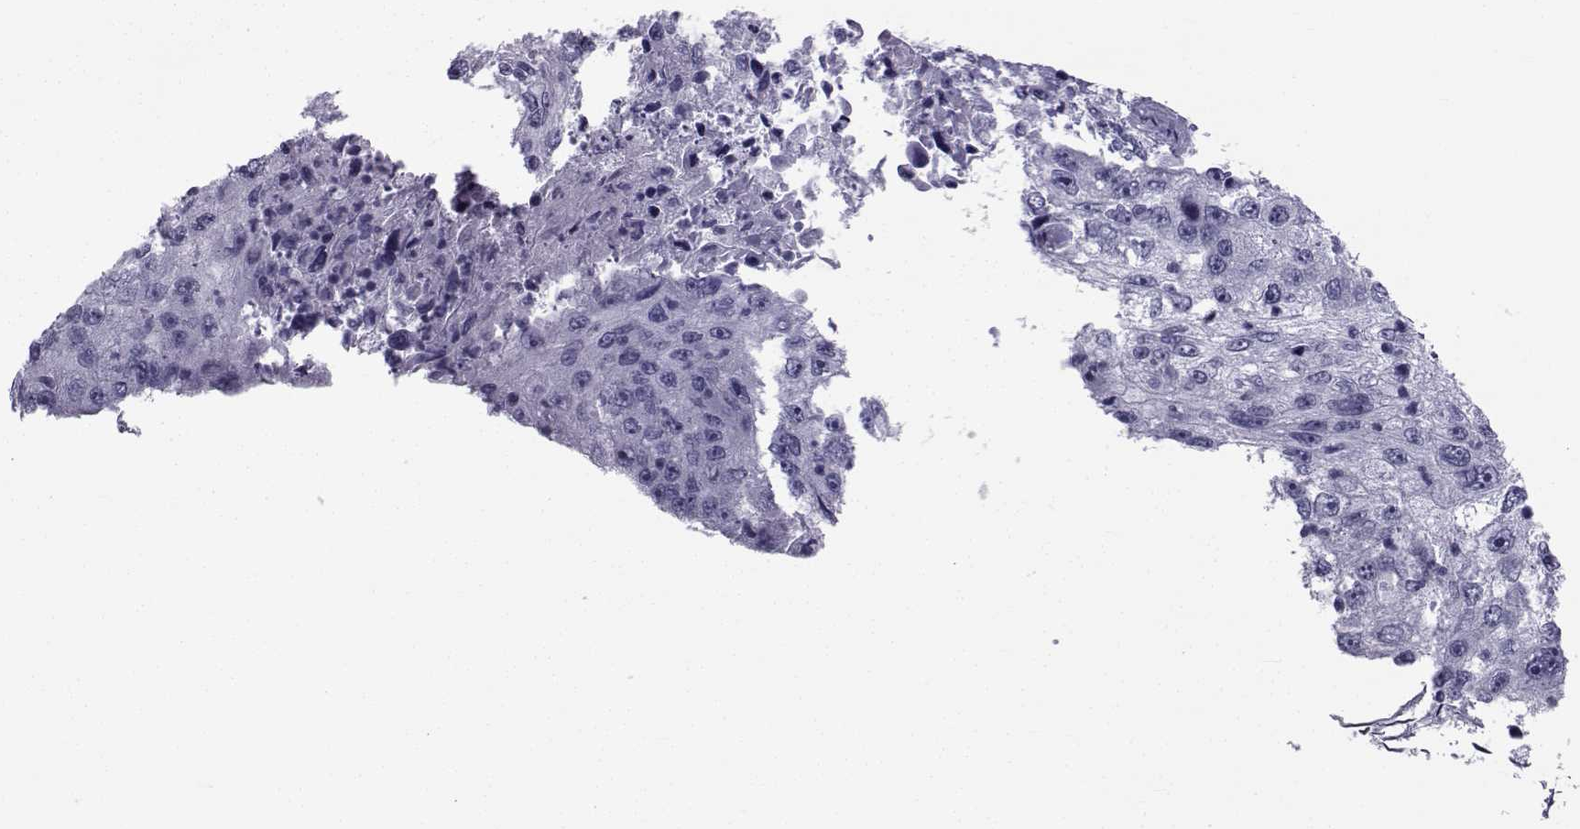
{"staining": {"intensity": "negative", "quantity": "none", "location": "none"}, "tissue": "cervical cancer", "cell_type": "Tumor cells", "image_type": "cancer", "snomed": [{"axis": "morphology", "description": "Squamous cell carcinoma, NOS"}, {"axis": "topography", "description": "Cervix"}], "caption": "High magnification brightfield microscopy of squamous cell carcinoma (cervical) stained with DAB (3,3'-diaminobenzidine) (brown) and counterstained with hematoxylin (blue): tumor cells show no significant expression.", "gene": "SPANXD", "patient": {"sex": "female", "age": 36}}